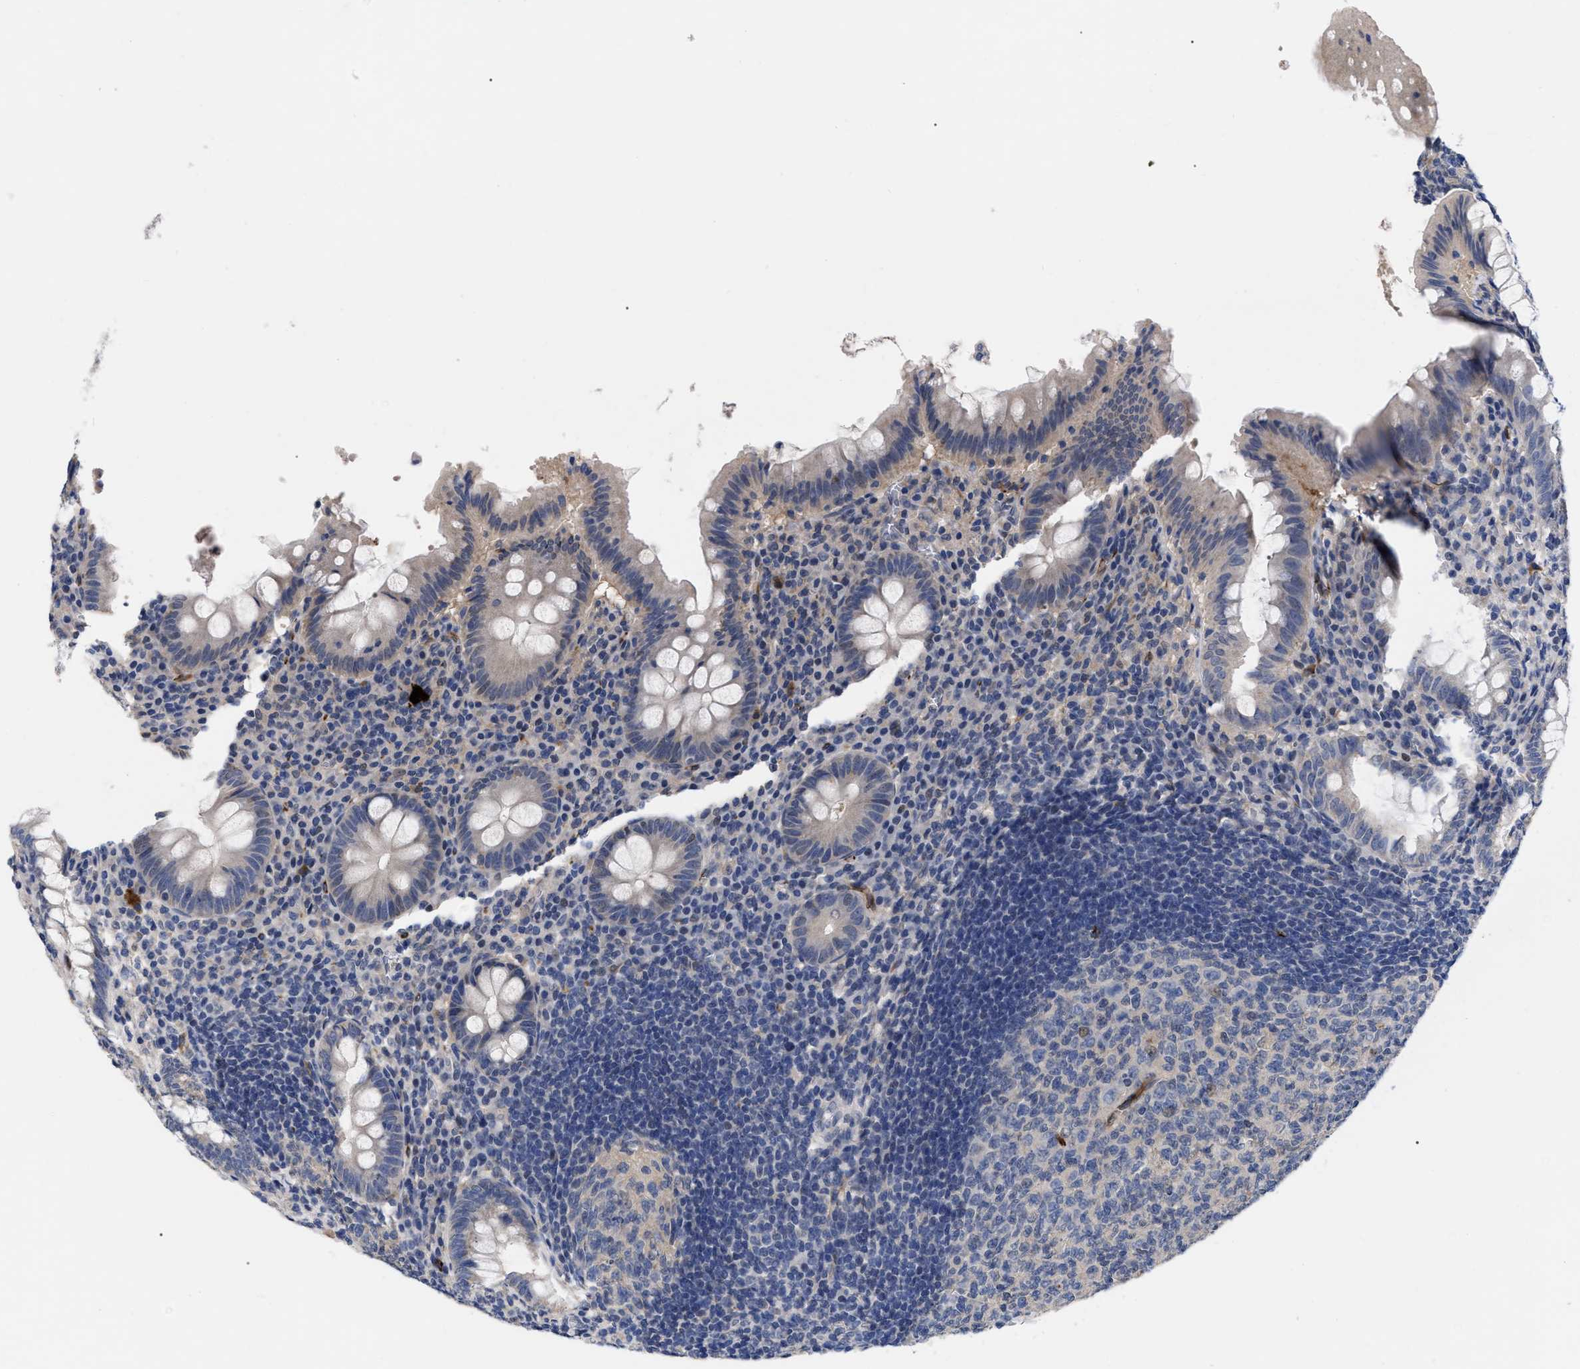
{"staining": {"intensity": "negative", "quantity": "none", "location": "none"}, "tissue": "appendix", "cell_type": "Glandular cells", "image_type": "normal", "snomed": [{"axis": "morphology", "description": "Normal tissue, NOS"}, {"axis": "topography", "description": "Appendix"}], "caption": "This is a histopathology image of immunohistochemistry (IHC) staining of unremarkable appendix, which shows no staining in glandular cells. (Brightfield microscopy of DAB (3,3'-diaminobenzidine) immunohistochemistry at high magnification).", "gene": "CCN5", "patient": {"sex": "male", "age": 56}}